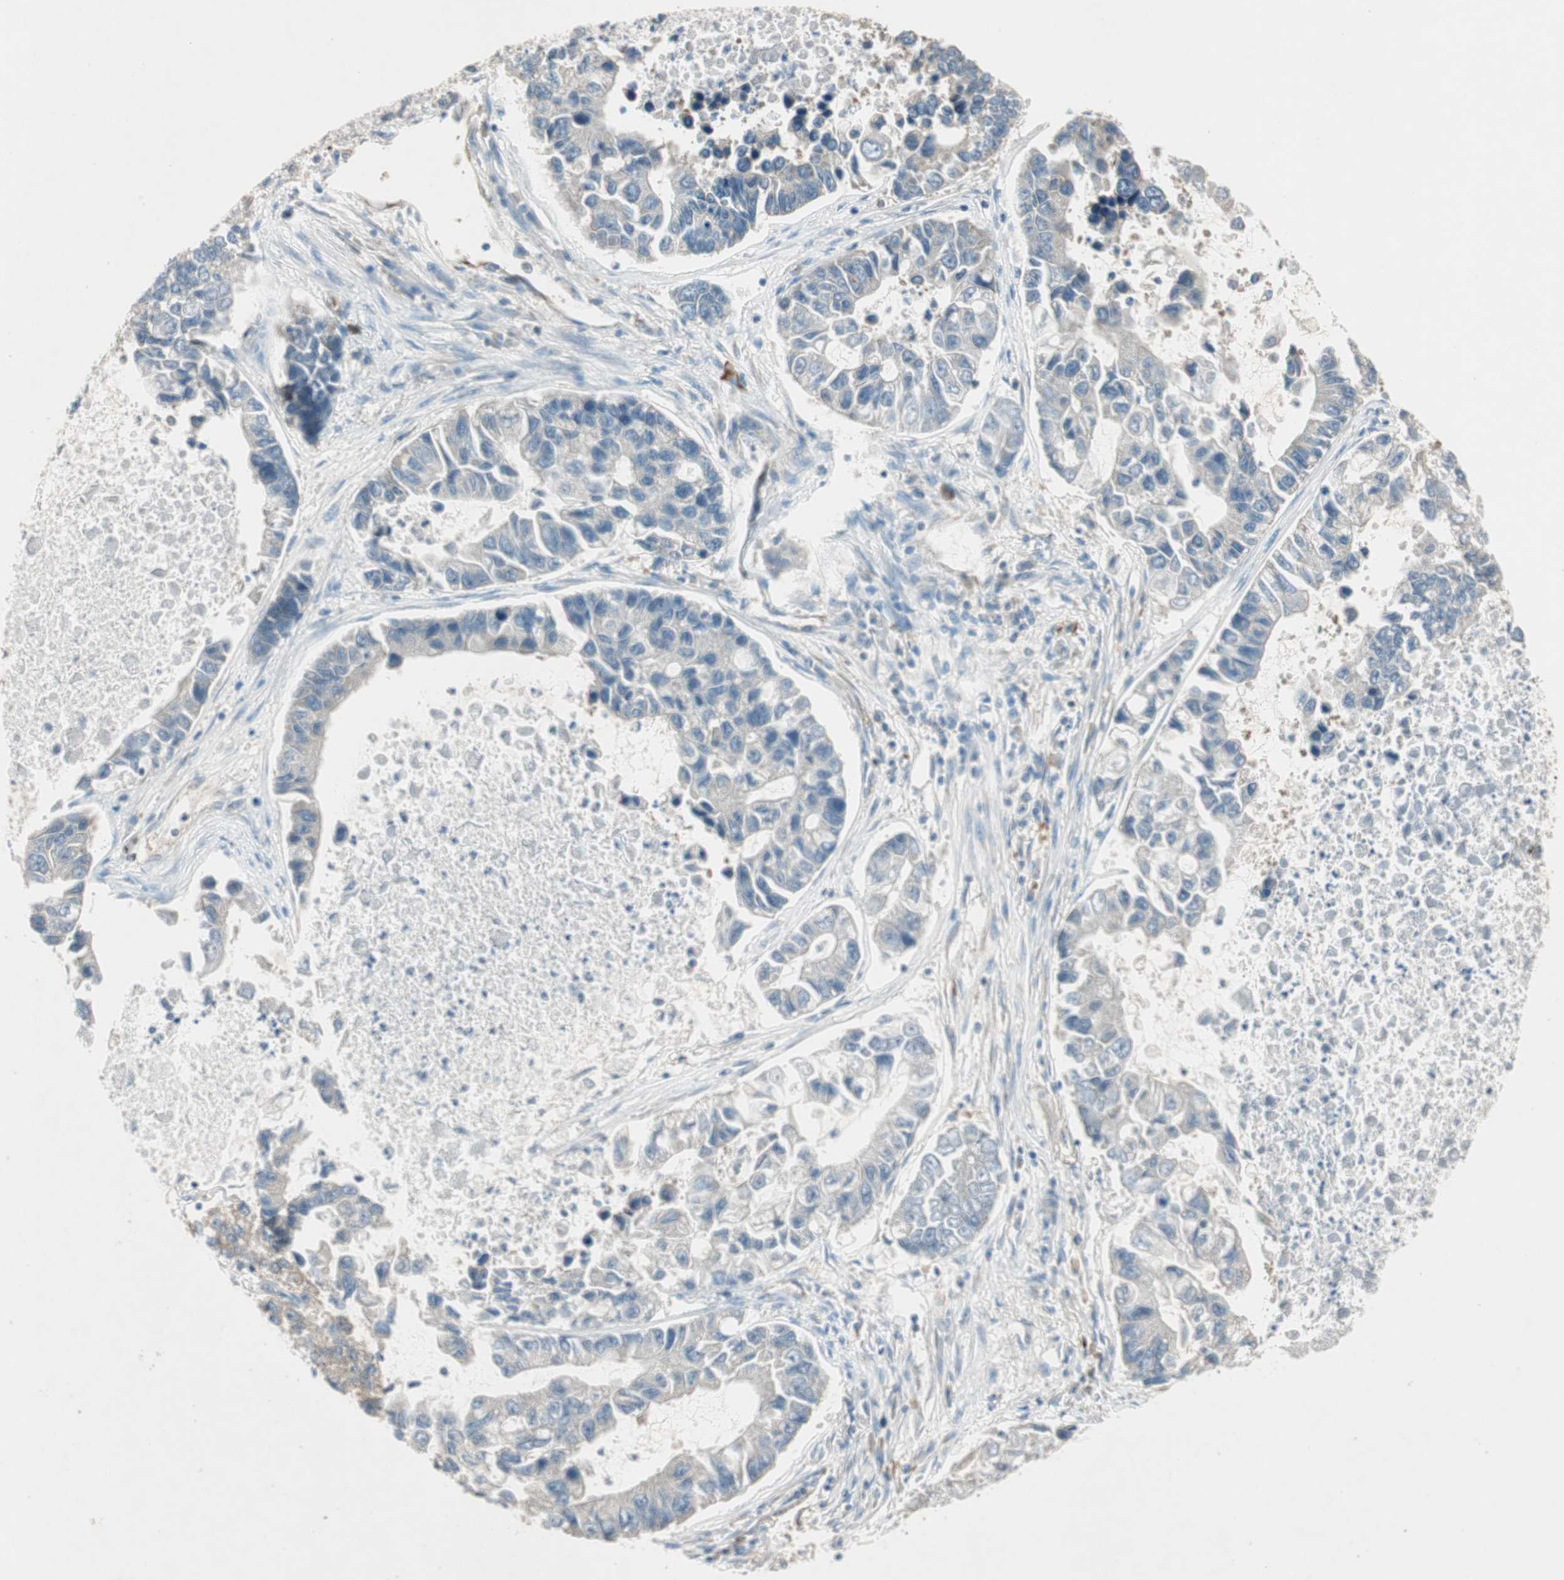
{"staining": {"intensity": "negative", "quantity": "none", "location": "none"}, "tissue": "lung cancer", "cell_type": "Tumor cells", "image_type": "cancer", "snomed": [{"axis": "morphology", "description": "Adenocarcinoma, NOS"}, {"axis": "topography", "description": "Lung"}], "caption": "Adenocarcinoma (lung) stained for a protein using immunohistochemistry demonstrates no staining tumor cells.", "gene": "CC2D1A", "patient": {"sex": "female", "age": 51}}